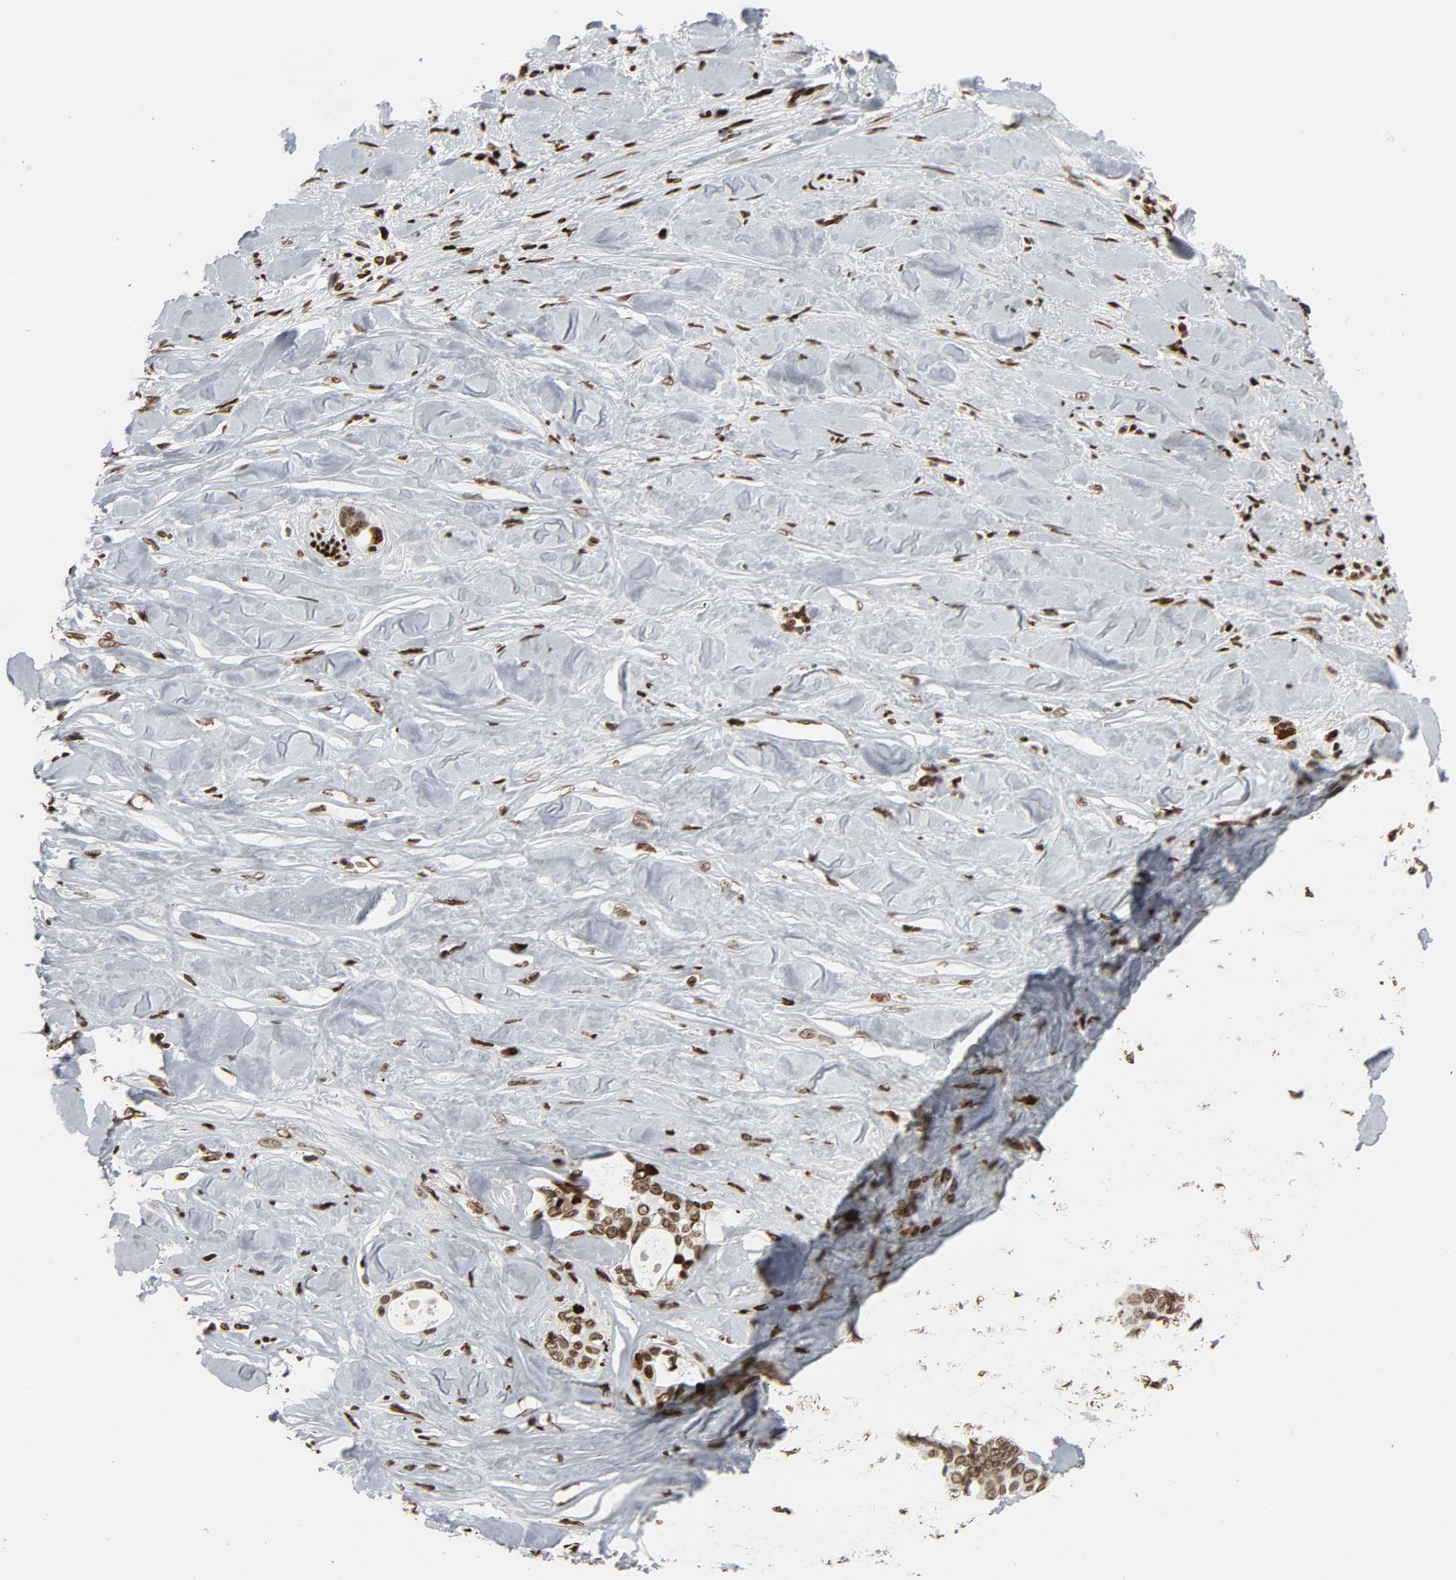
{"staining": {"intensity": "moderate", "quantity": ">75%", "location": "nuclear"}, "tissue": "liver cancer", "cell_type": "Tumor cells", "image_type": "cancer", "snomed": [{"axis": "morphology", "description": "Cholangiocarcinoma"}, {"axis": "topography", "description": "Liver"}], "caption": "Tumor cells exhibit medium levels of moderate nuclear expression in about >75% of cells in cholangiocarcinoma (liver). The protein is shown in brown color, while the nuclei are stained blue.", "gene": "RXRA", "patient": {"sex": "female", "age": 67}}